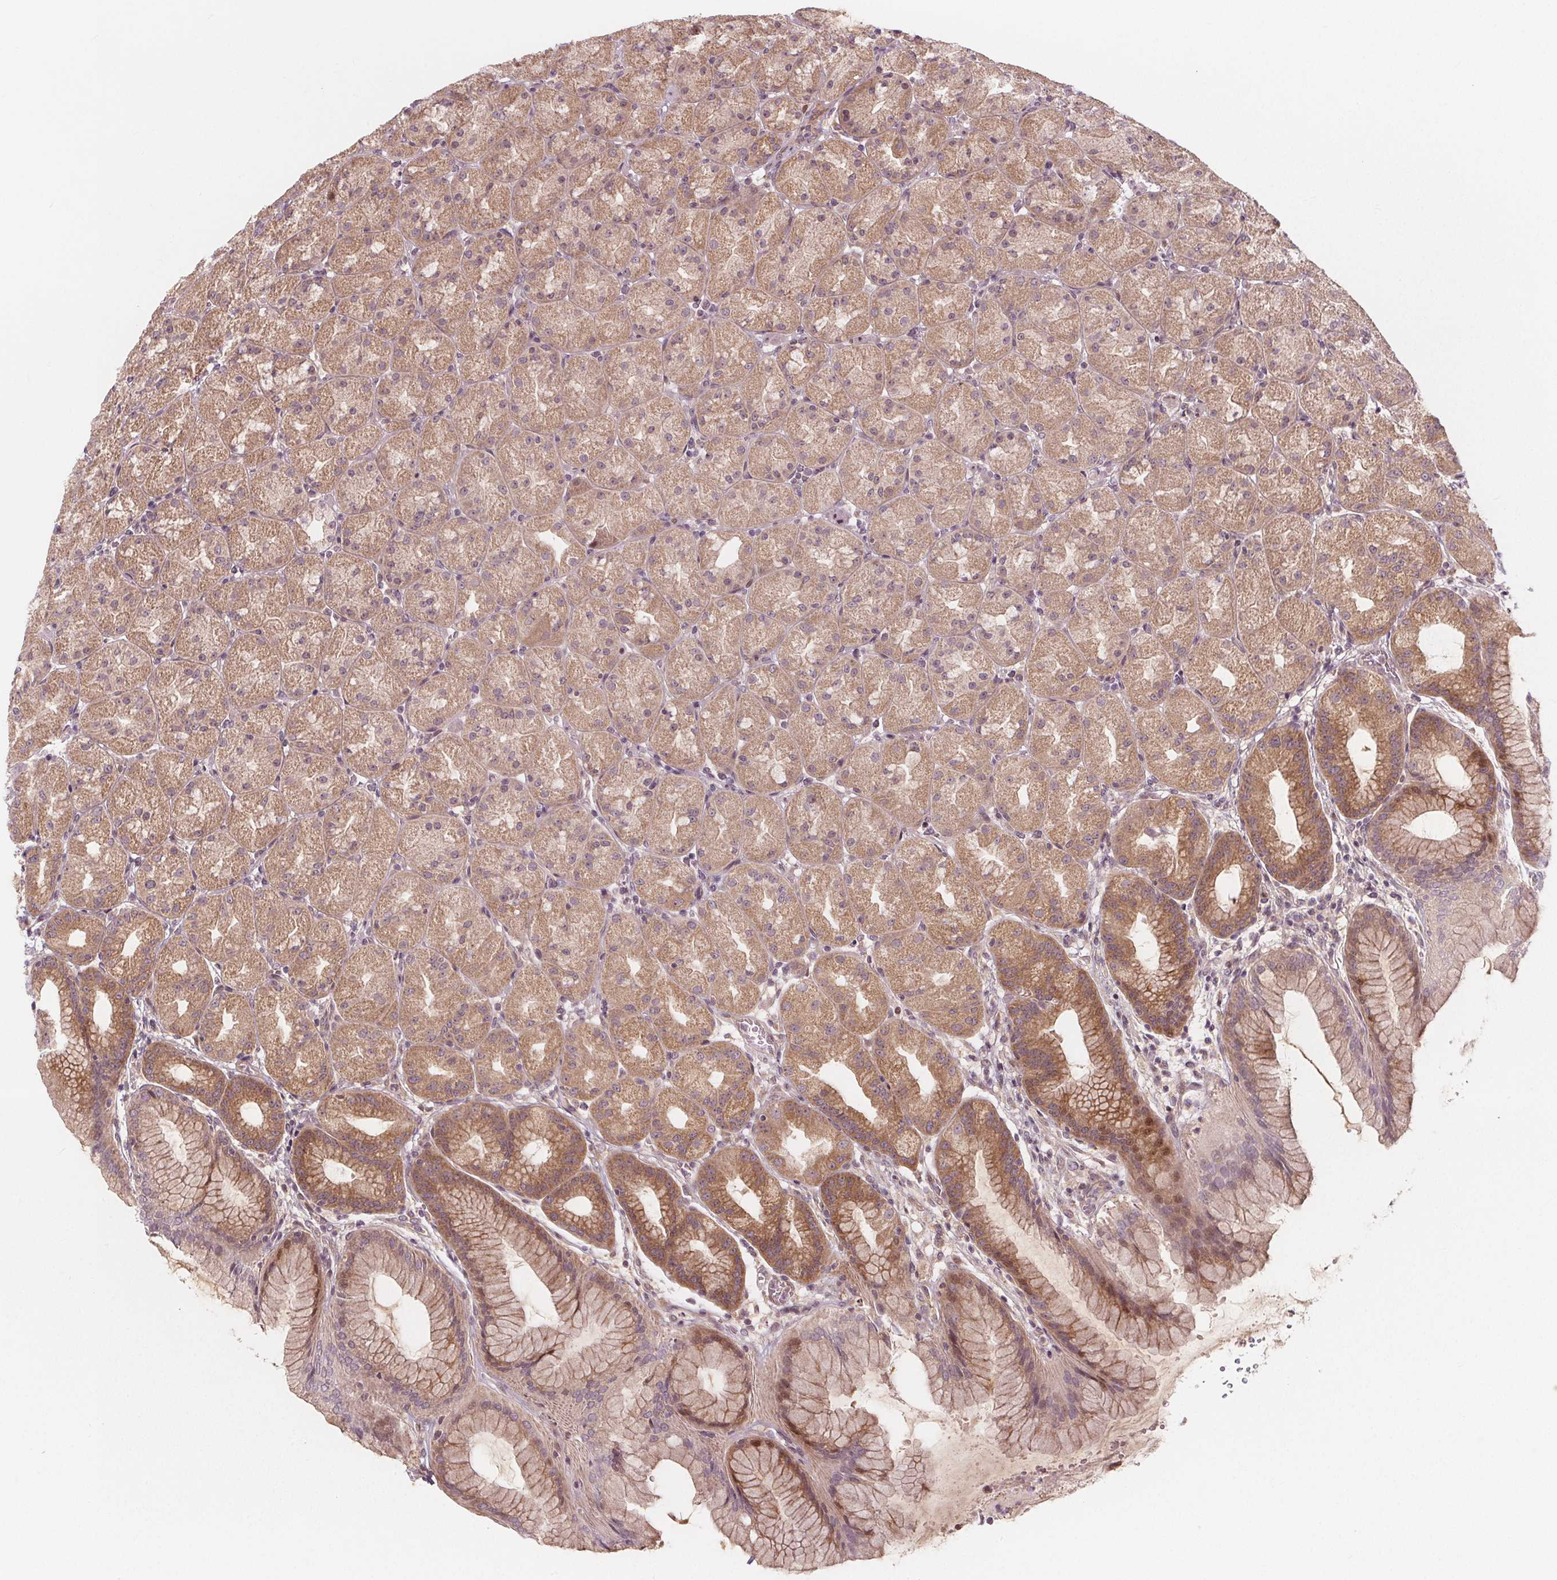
{"staining": {"intensity": "moderate", "quantity": "25%-75%", "location": "cytoplasmic/membranous"}, "tissue": "stomach", "cell_type": "Glandular cells", "image_type": "normal", "snomed": [{"axis": "morphology", "description": "Normal tissue, NOS"}, {"axis": "topography", "description": "Stomach, upper"}, {"axis": "topography", "description": "Stomach"}], "caption": "The micrograph displays immunohistochemical staining of unremarkable stomach. There is moderate cytoplasmic/membranous staining is seen in approximately 25%-75% of glandular cells.", "gene": "AKT1S1", "patient": {"sex": "male", "age": 48}}